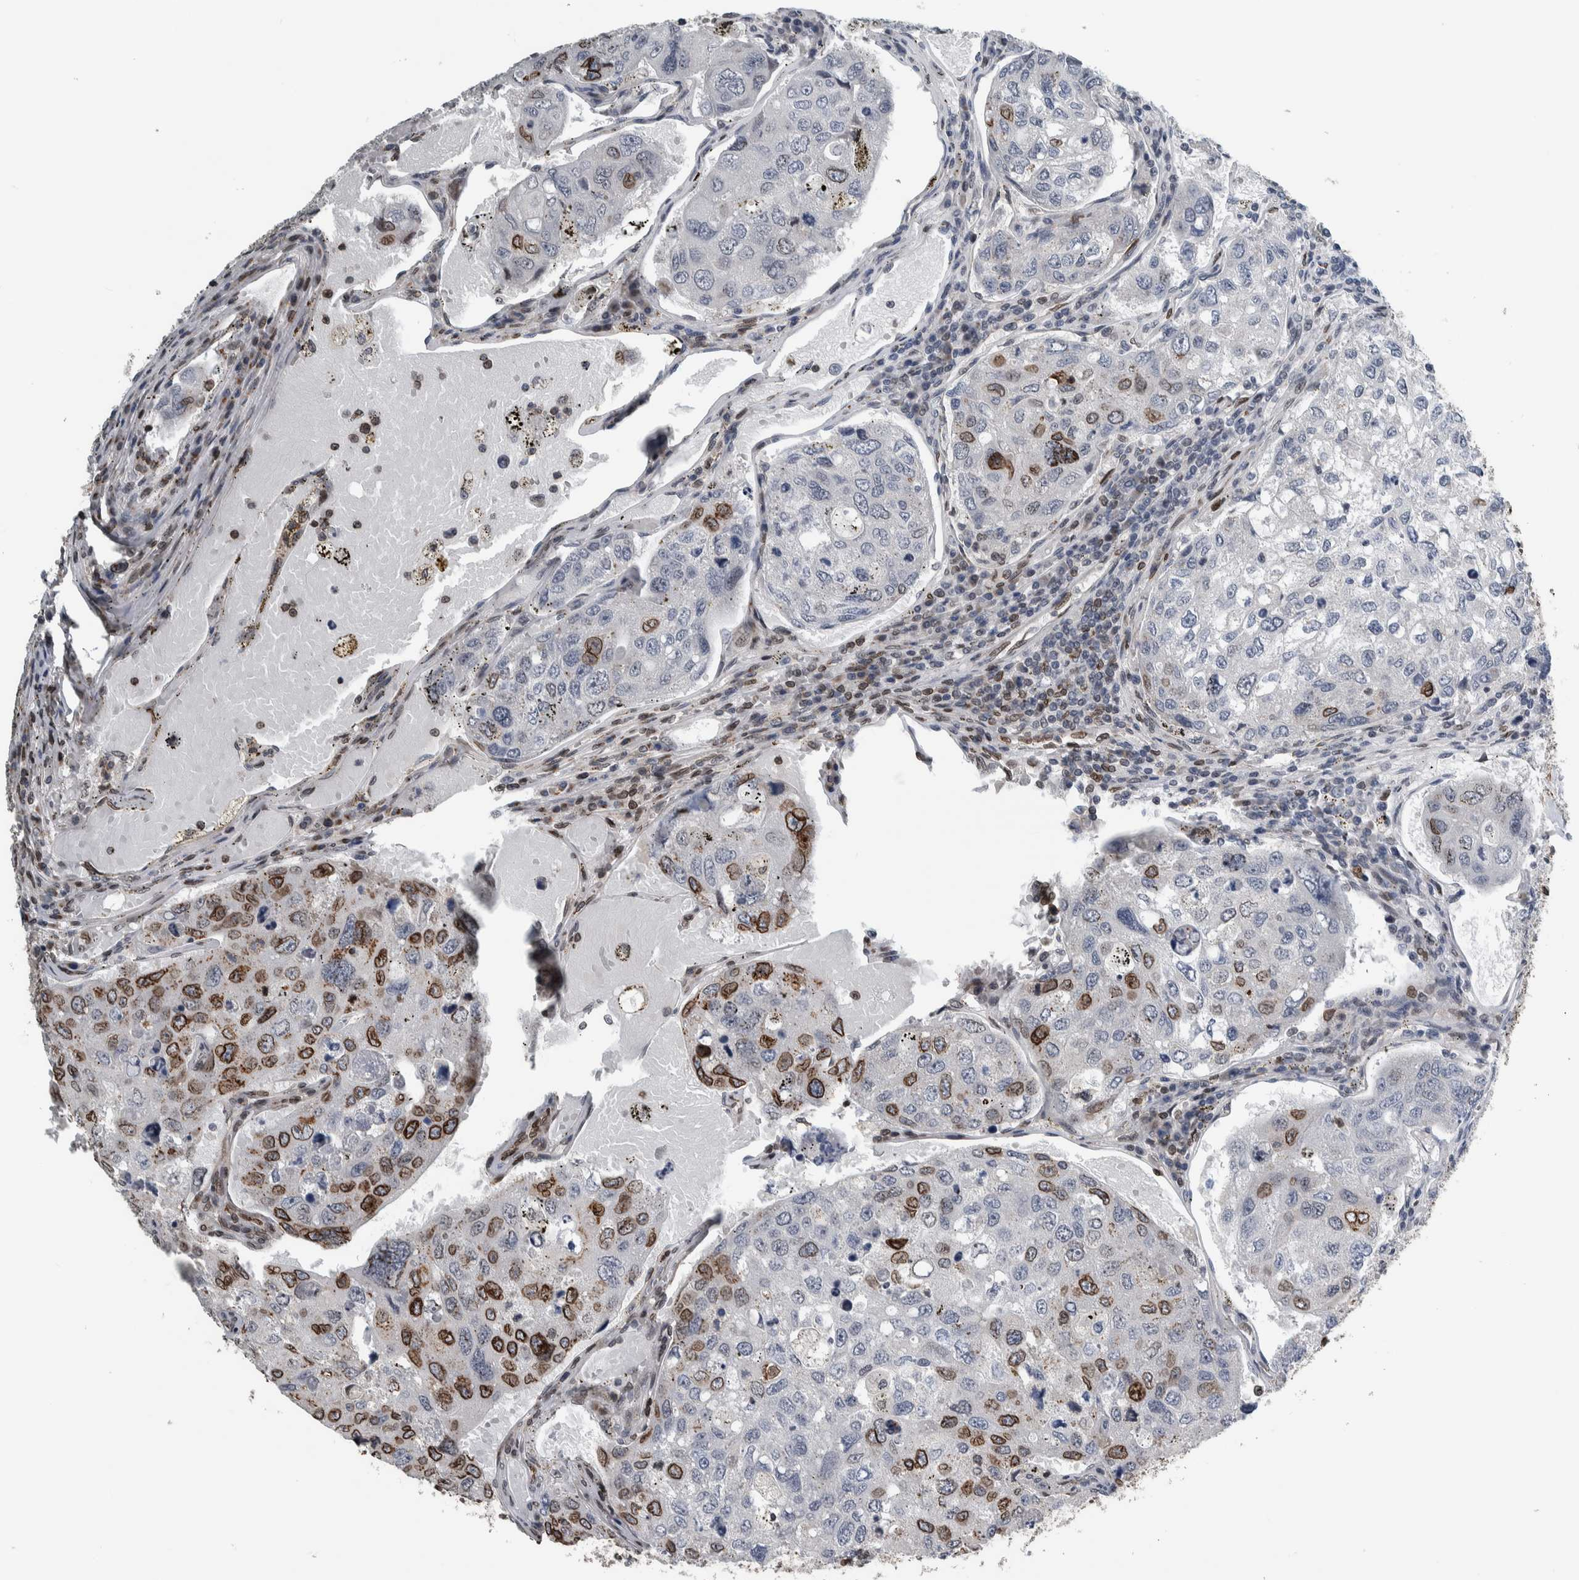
{"staining": {"intensity": "moderate", "quantity": "<25%", "location": "cytoplasmic/membranous,nuclear"}, "tissue": "urothelial cancer", "cell_type": "Tumor cells", "image_type": "cancer", "snomed": [{"axis": "morphology", "description": "Urothelial carcinoma, High grade"}, {"axis": "topography", "description": "Lymph node"}, {"axis": "topography", "description": "Urinary bladder"}], "caption": "This histopathology image reveals urothelial cancer stained with immunohistochemistry (IHC) to label a protein in brown. The cytoplasmic/membranous and nuclear of tumor cells show moderate positivity for the protein. Nuclei are counter-stained blue.", "gene": "FAM135B", "patient": {"sex": "male", "age": 51}}